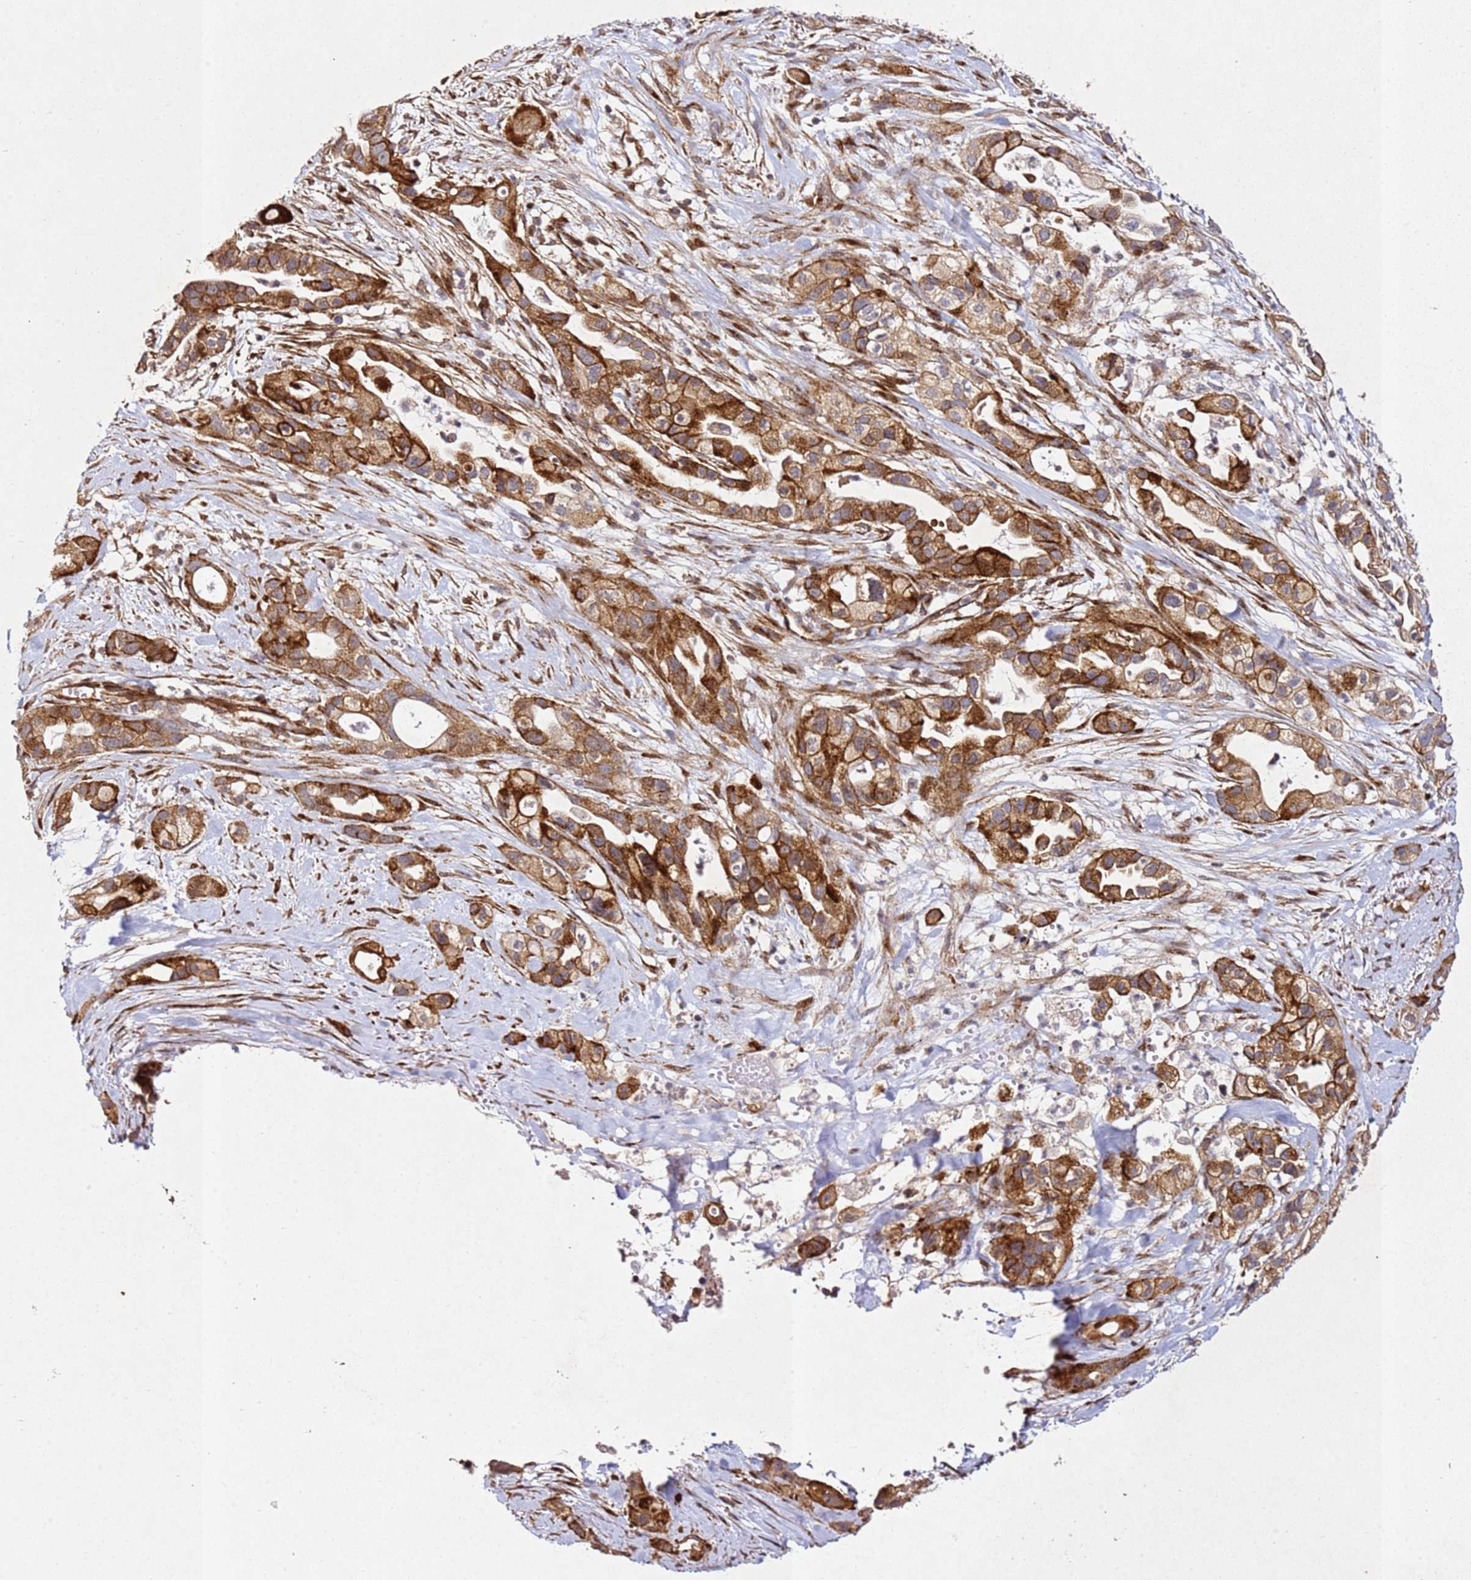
{"staining": {"intensity": "strong", "quantity": ">75%", "location": "cytoplasmic/membranous"}, "tissue": "pancreatic cancer", "cell_type": "Tumor cells", "image_type": "cancer", "snomed": [{"axis": "morphology", "description": "Adenocarcinoma, NOS"}, {"axis": "topography", "description": "Pancreas"}], "caption": "Human pancreatic cancer stained with a brown dye shows strong cytoplasmic/membranous positive expression in approximately >75% of tumor cells.", "gene": "ZNF296", "patient": {"sex": "male", "age": 44}}